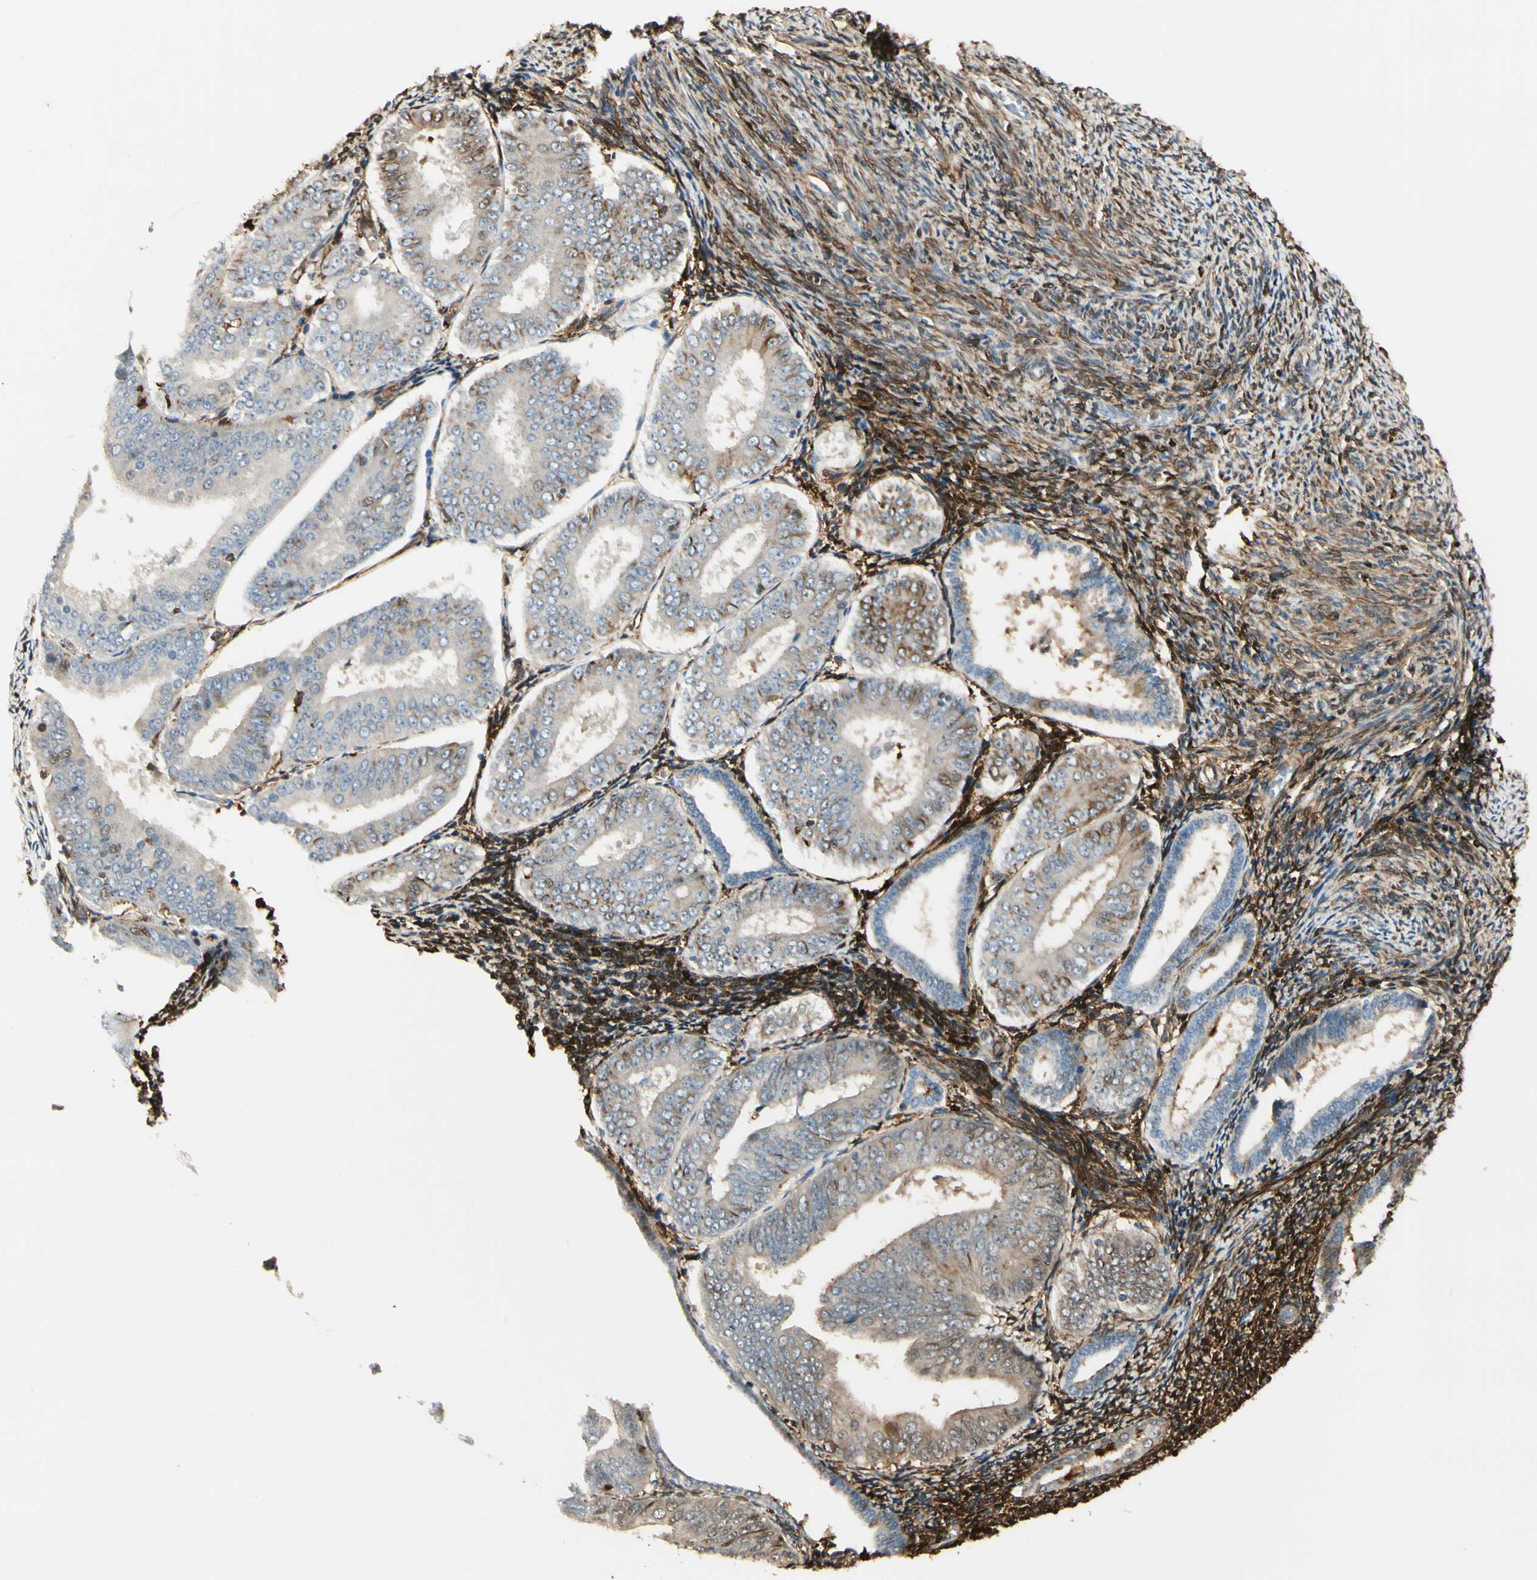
{"staining": {"intensity": "moderate", "quantity": "<25%", "location": "cytoplasmic/membranous,nuclear"}, "tissue": "endometrial cancer", "cell_type": "Tumor cells", "image_type": "cancer", "snomed": [{"axis": "morphology", "description": "Adenocarcinoma, NOS"}, {"axis": "topography", "description": "Endometrium"}], "caption": "Immunohistochemical staining of human endometrial adenocarcinoma displays low levels of moderate cytoplasmic/membranous and nuclear protein staining in about <25% of tumor cells.", "gene": "FTH1", "patient": {"sex": "female", "age": 63}}